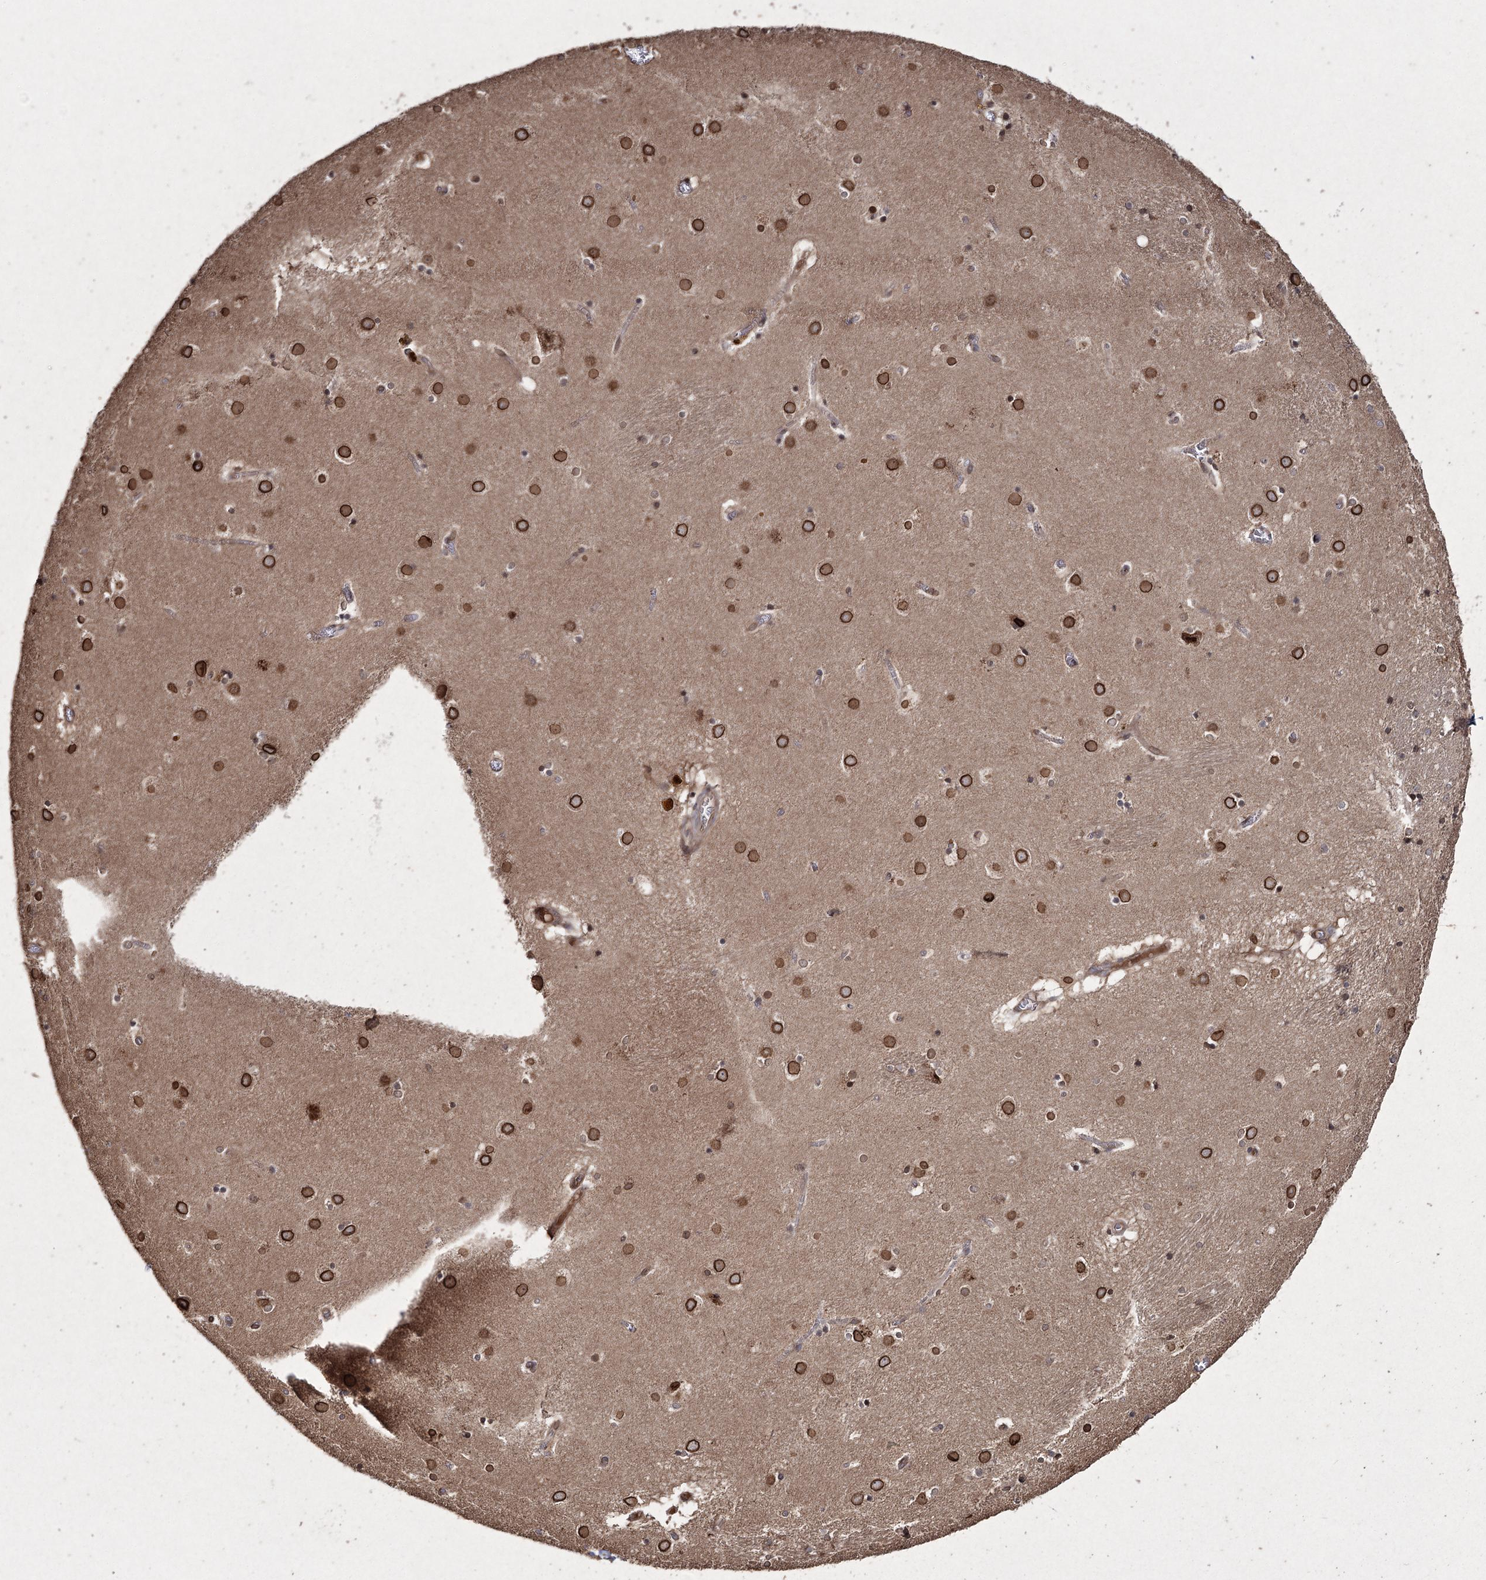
{"staining": {"intensity": "moderate", "quantity": "25%-75%", "location": "nuclear"}, "tissue": "caudate", "cell_type": "Glial cells", "image_type": "normal", "snomed": [{"axis": "morphology", "description": "Normal tissue, NOS"}, {"axis": "topography", "description": "Lateral ventricle wall"}], "caption": "Benign caudate was stained to show a protein in brown. There is medium levels of moderate nuclear expression in approximately 25%-75% of glial cells. (IHC, brightfield microscopy, high magnification).", "gene": "PRC1", "patient": {"sex": "male", "age": 70}}